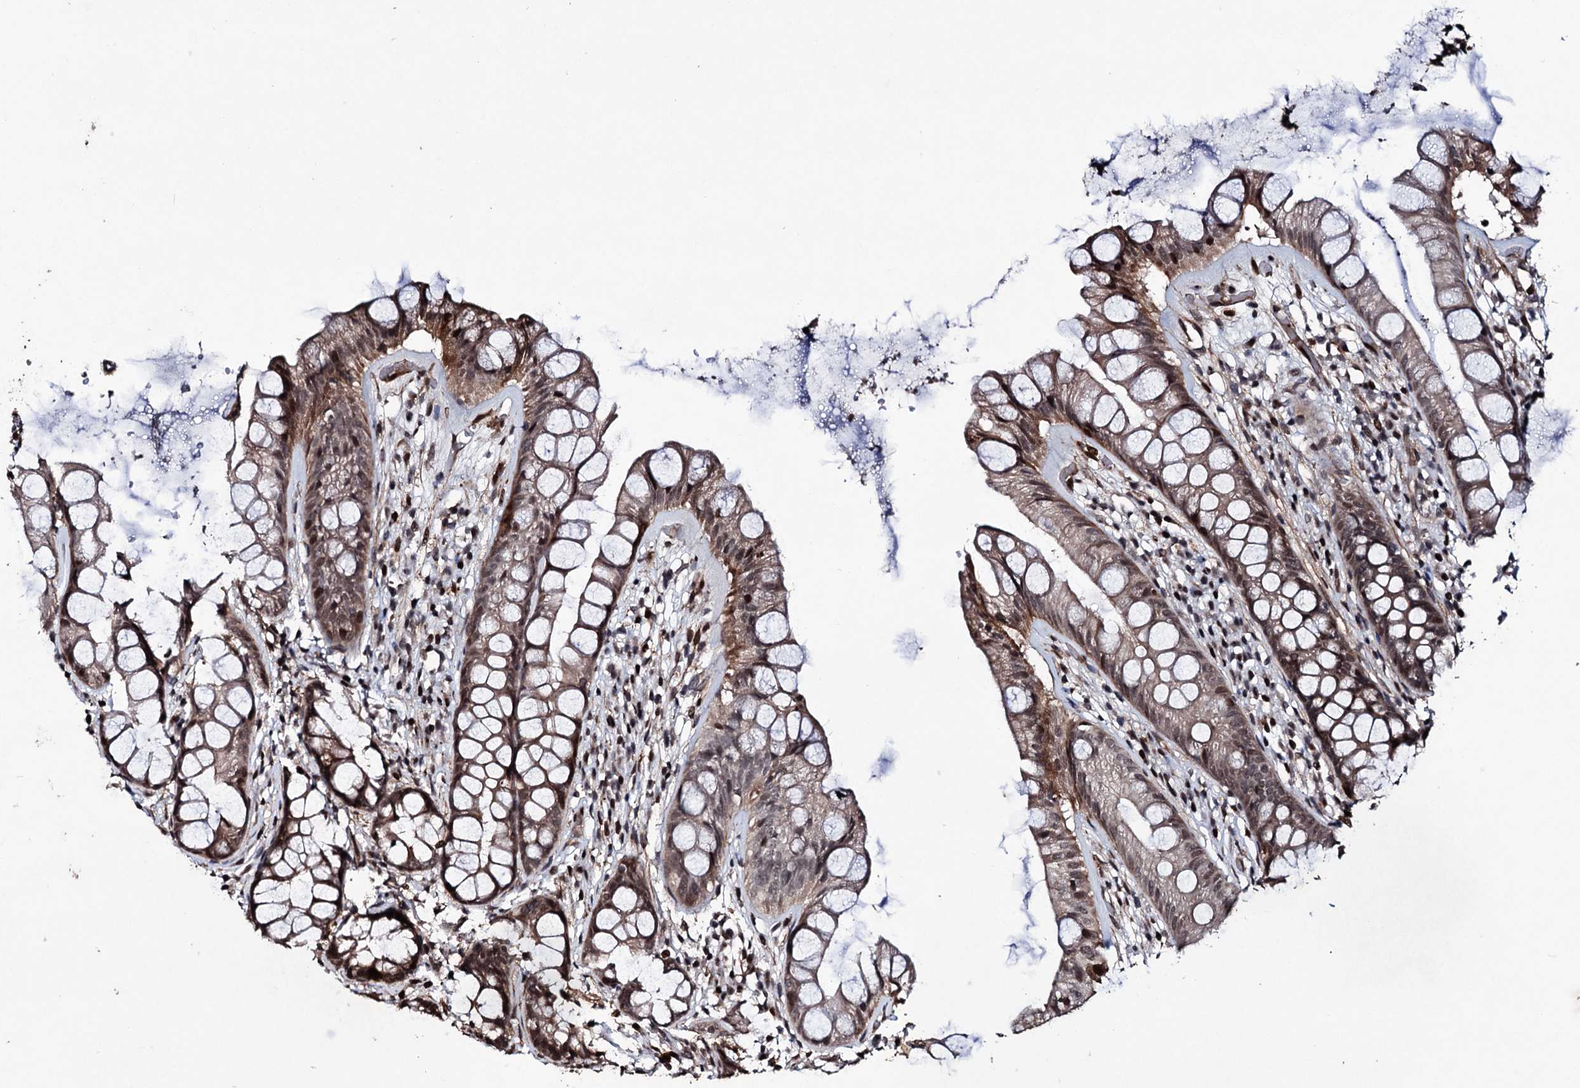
{"staining": {"intensity": "moderate", "quantity": ">75%", "location": "cytoplasmic/membranous,nuclear"}, "tissue": "rectum", "cell_type": "Glandular cells", "image_type": "normal", "snomed": [{"axis": "morphology", "description": "Normal tissue, NOS"}, {"axis": "topography", "description": "Rectum"}], "caption": "Protein staining of normal rectum reveals moderate cytoplasmic/membranous,nuclear staining in about >75% of glandular cells.", "gene": "EYA4", "patient": {"sex": "male", "age": 74}}